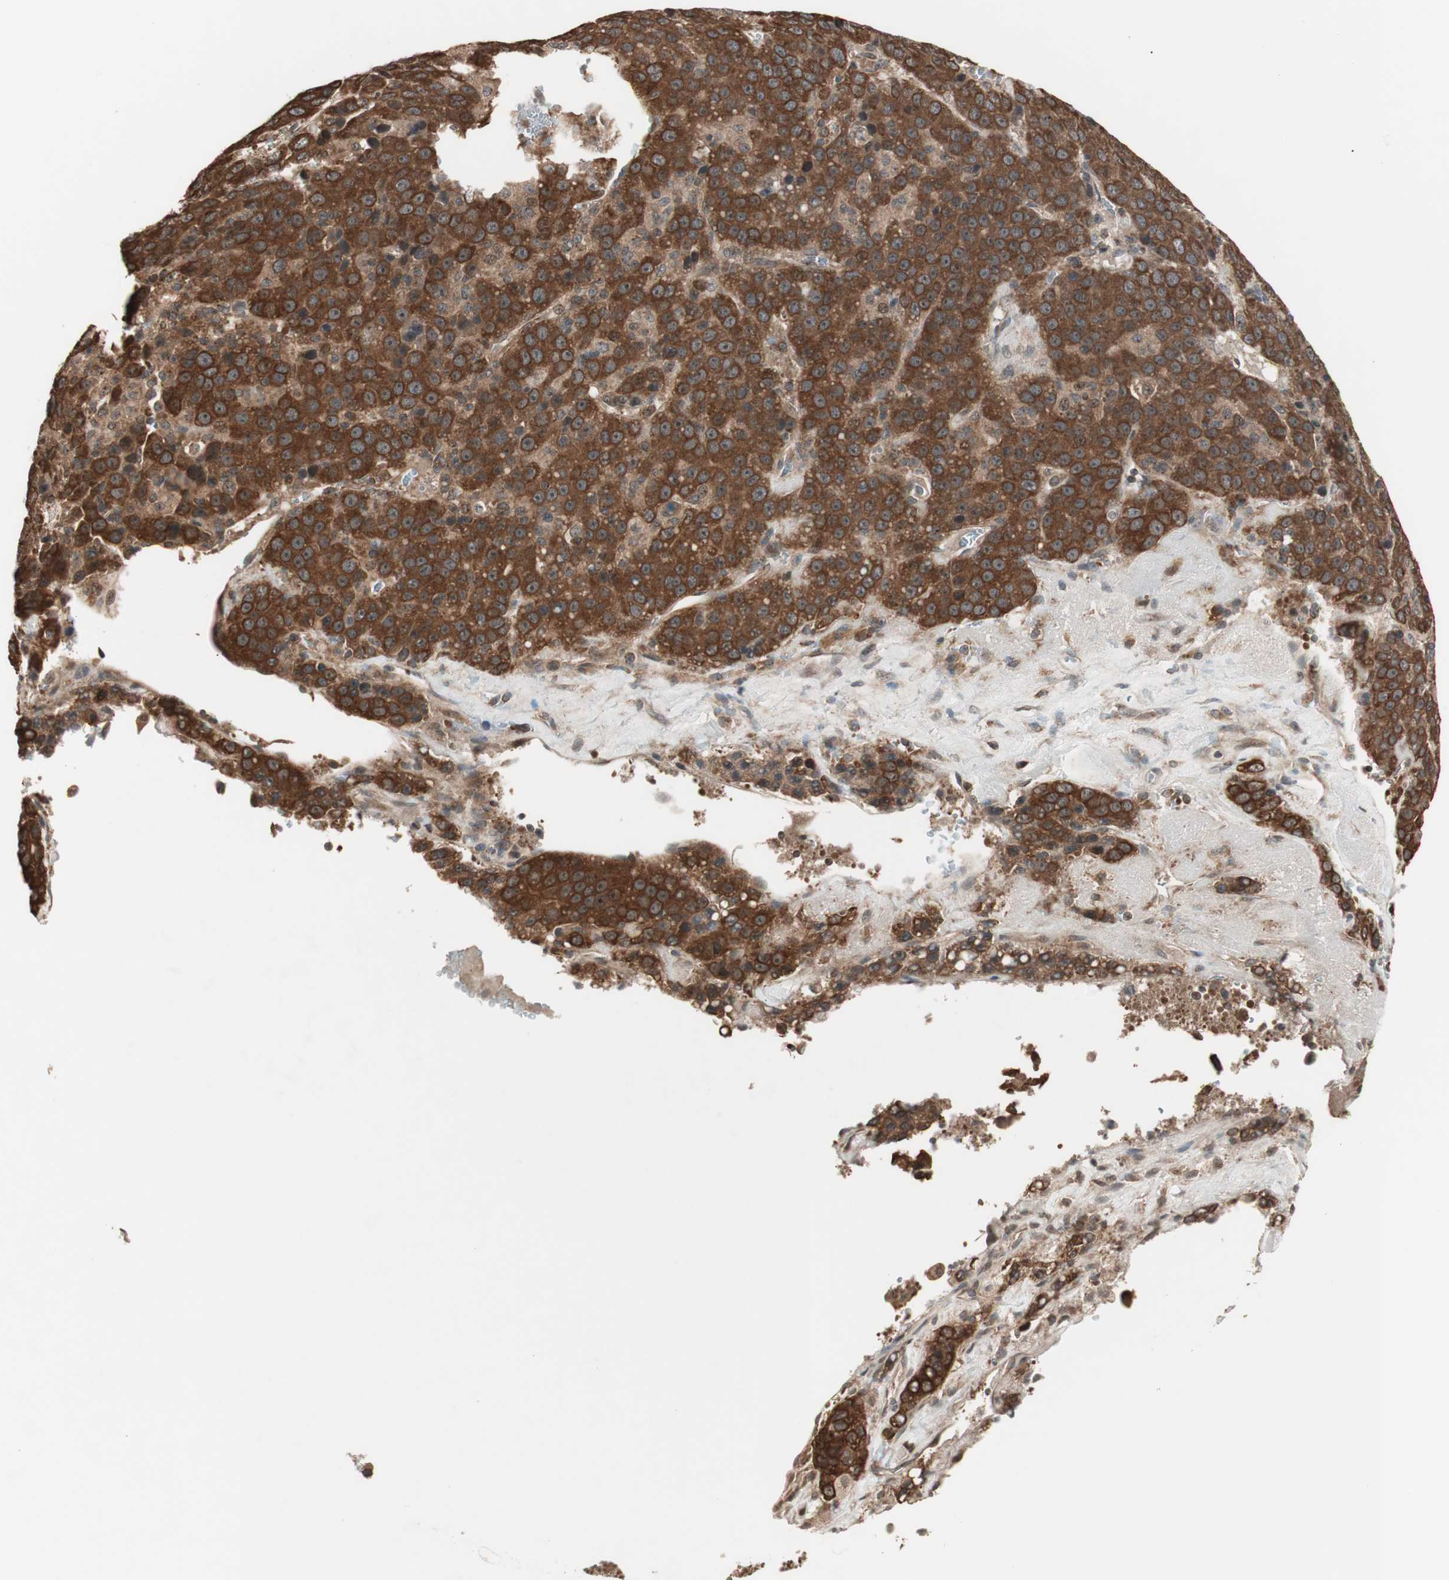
{"staining": {"intensity": "strong", "quantity": ">75%", "location": "cytoplasmic/membranous"}, "tissue": "liver cancer", "cell_type": "Tumor cells", "image_type": "cancer", "snomed": [{"axis": "morphology", "description": "Carcinoma, Hepatocellular, NOS"}, {"axis": "topography", "description": "Liver"}], "caption": "Protein expression analysis of human hepatocellular carcinoma (liver) reveals strong cytoplasmic/membranous positivity in approximately >75% of tumor cells. Nuclei are stained in blue.", "gene": "FBXO5", "patient": {"sex": "female", "age": 53}}